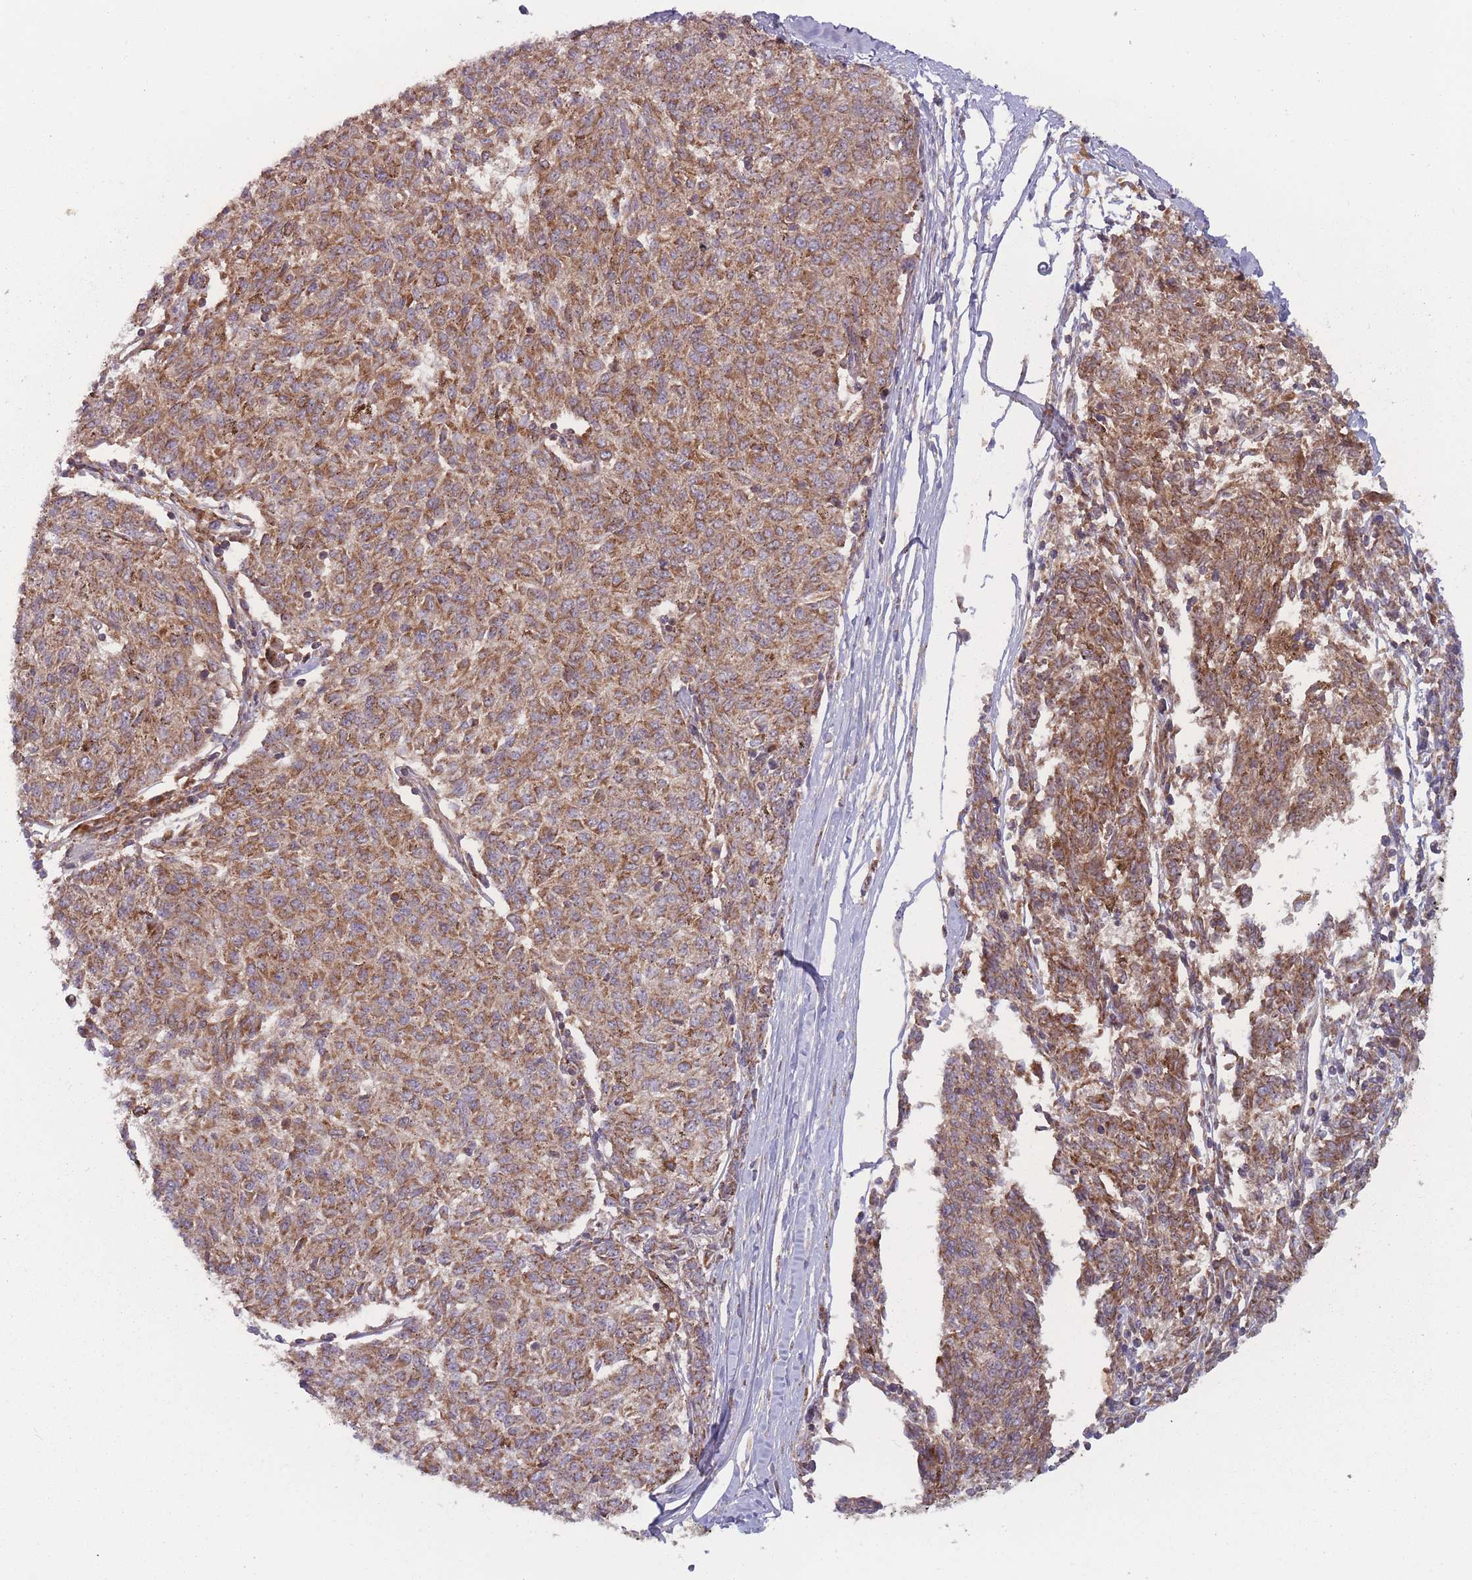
{"staining": {"intensity": "moderate", "quantity": ">75%", "location": "cytoplasmic/membranous"}, "tissue": "melanoma", "cell_type": "Tumor cells", "image_type": "cancer", "snomed": [{"axis": "morphology", "description": "Malignant melanoma, NOS"}, {"axis": "topography", "description": "Skin"}], "caption": "Protein expression analysis of melanoma demonstrates moderate cytoplasmic/membranous positivity in approximately >75% of tumor cells. (DAB (3,3'-diaminobenzidine) IHC, brown staining for protein, blue staining for nuclei).", "gene": "ATP5MG", "patient": {"sex": "female", "age": 72}}